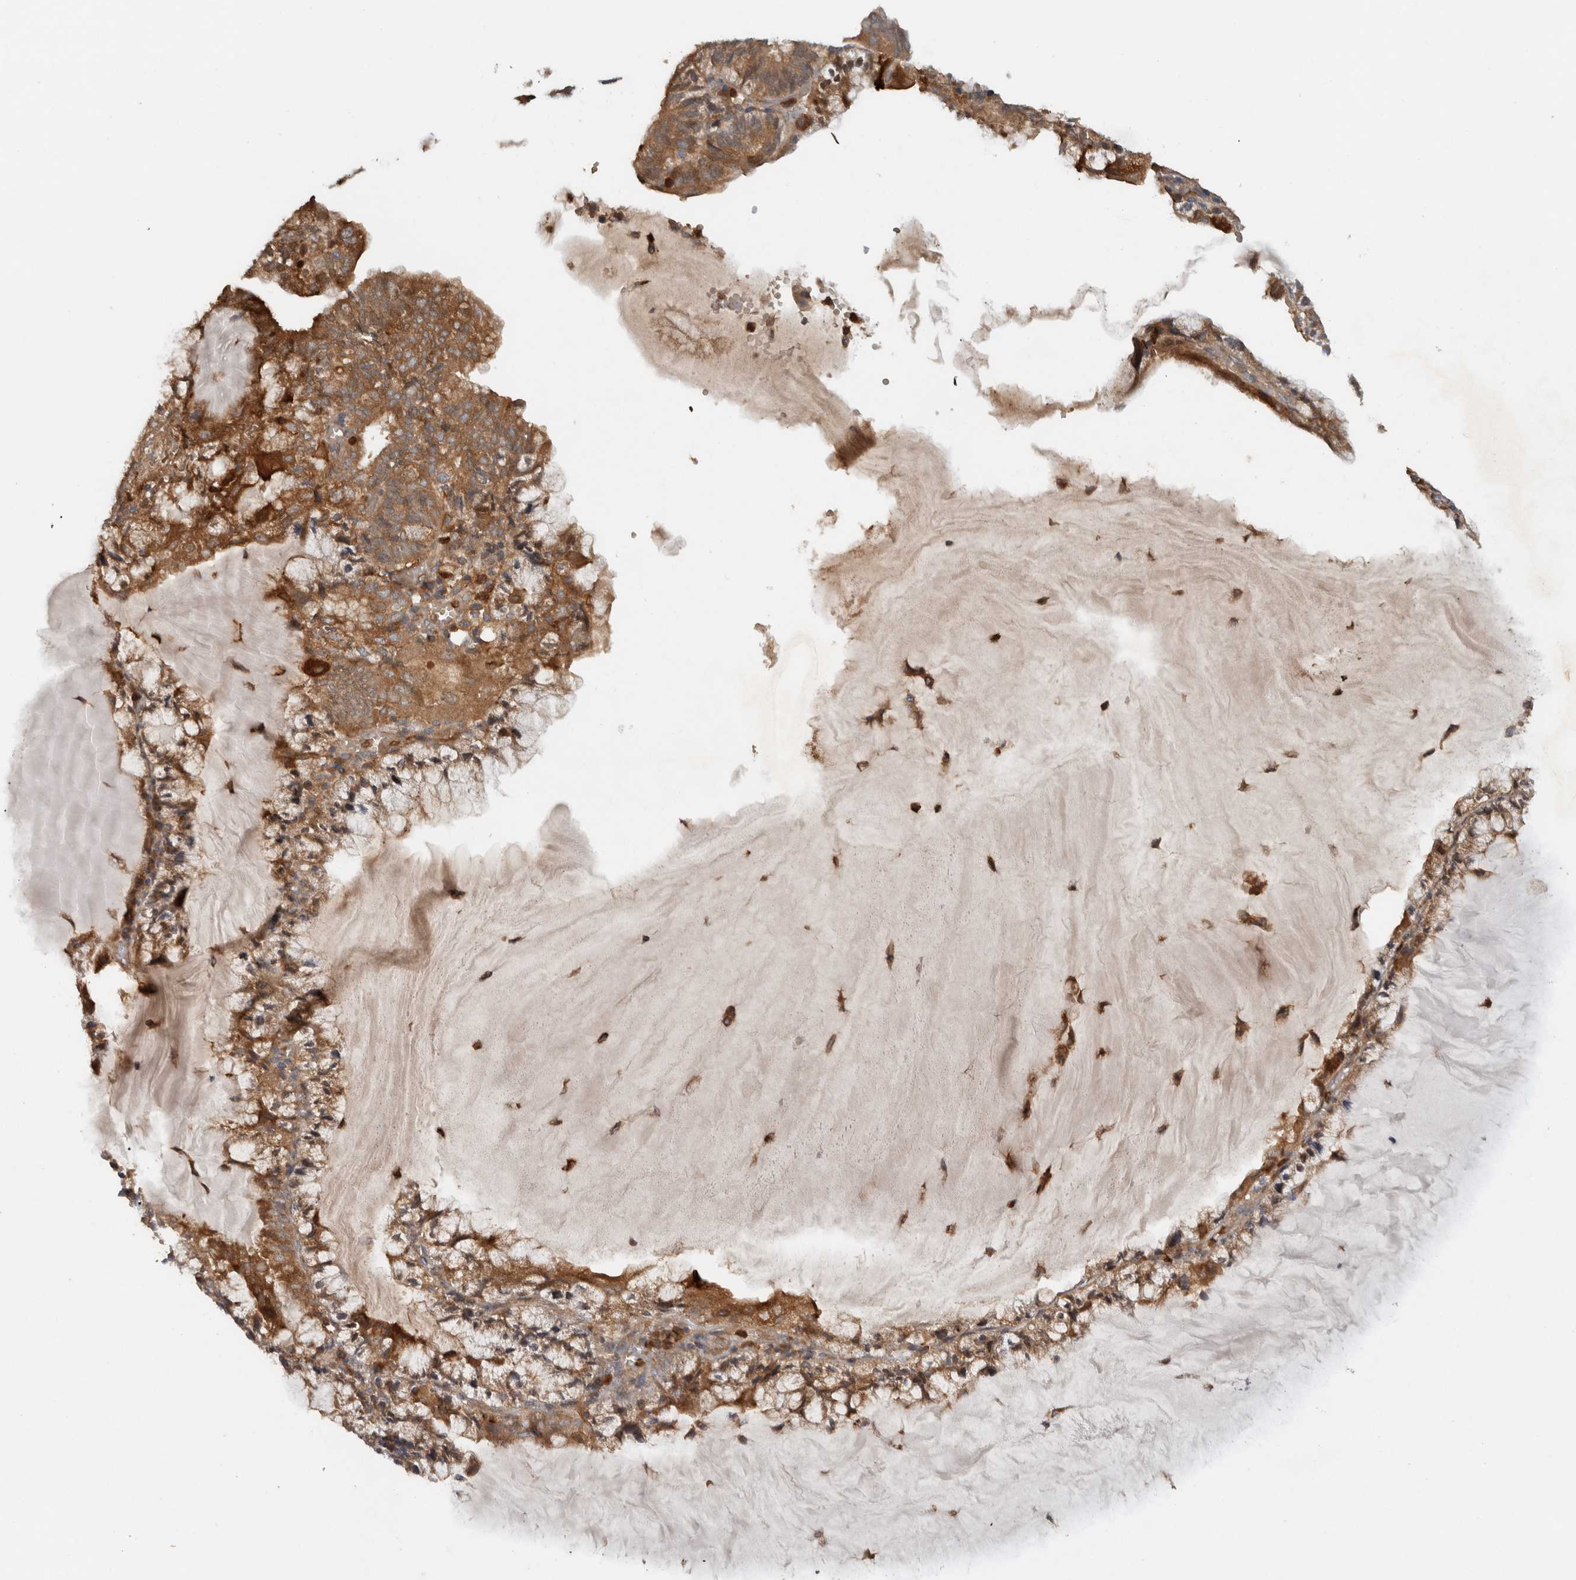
{"staining": {"intensity": "moderate", "quantity": ">75%", "location": "cytoplasmic/membranous"}, "tissue": "endometrial cancer", "cell_type": "Tumor cells", "image_type": "cancer", "snomed": [{"axis": "morphology", "description": "Adenocarcinoma, NOS"}, {"axis": "topography", "description": "Endometrium"}], "caption": "This is an image of IHC staining of endometrial cancer, which shows moderate positivity in the cytoplasmic/membranous of tumor cells.", "gene": "VEPH1", "patient": {"sex": "female", "age": 81}}